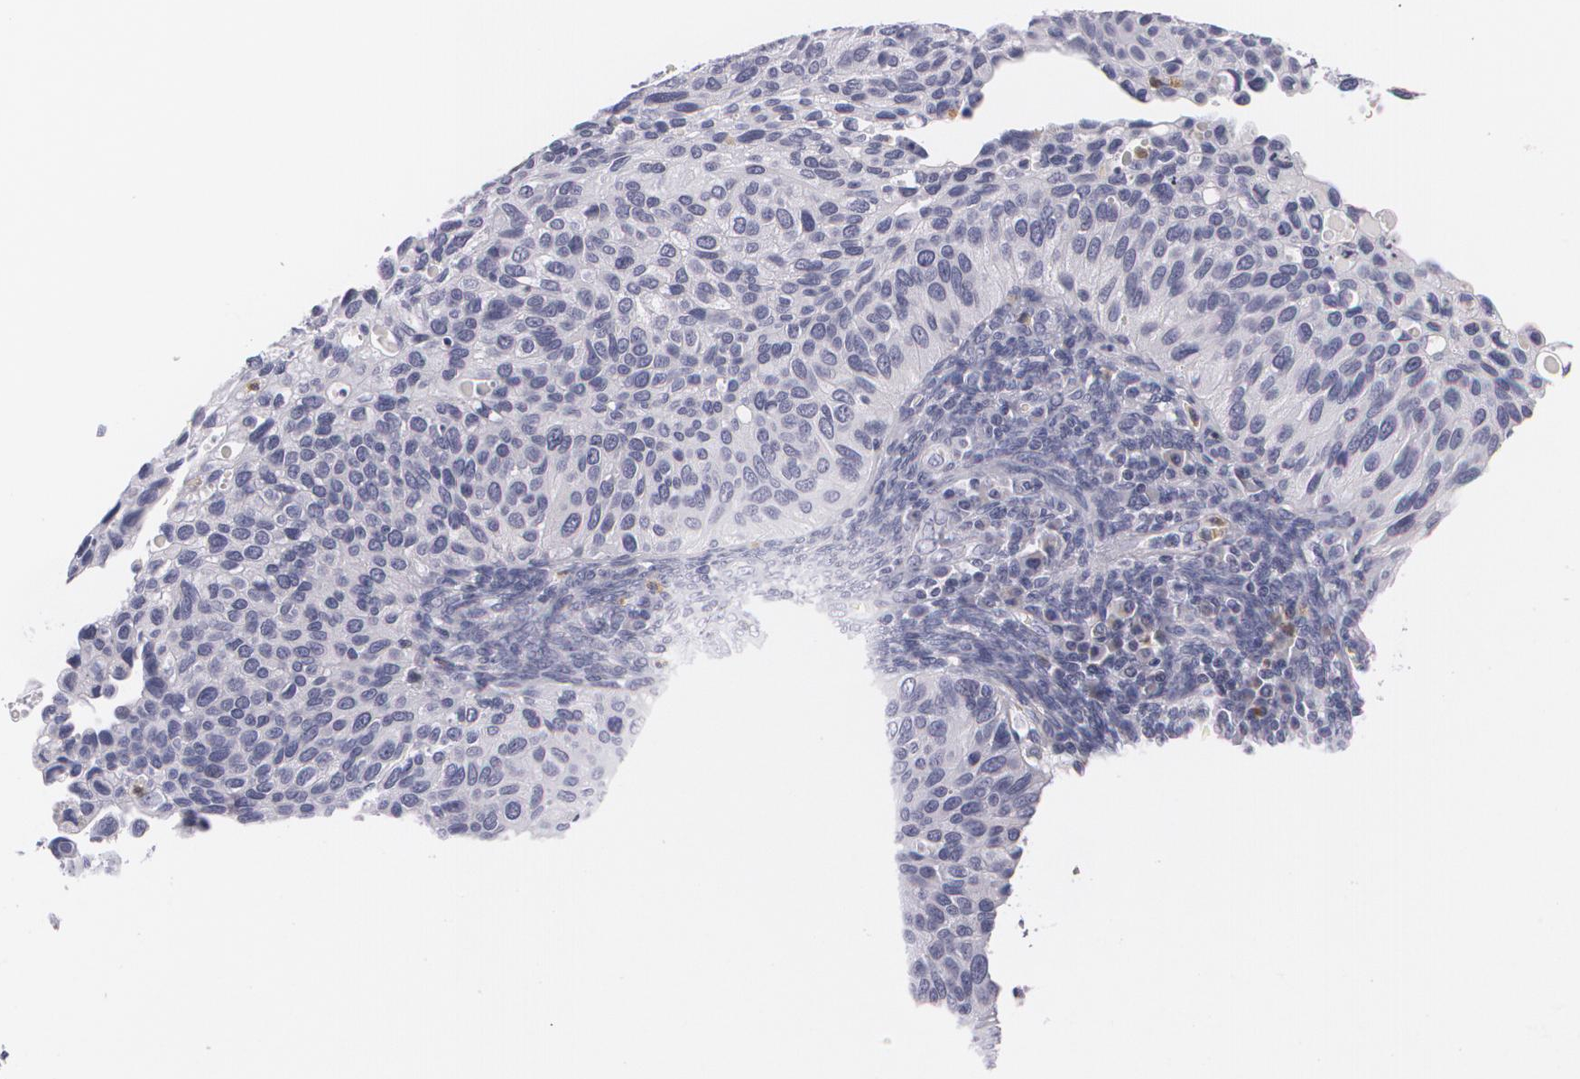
{"staining": {"intensity": "negative", "quantity": "none", "location": "none"}, "tissue": "cervical cancer", "cell_type": "Tumor cells", "image_type": "cancer", "snomed": [{"axis": "morphology", "description": "Adenocarcinoma, NOS"}, {"axis": "topography", "description": "Cervix"}], "caption": "Protein analysis of cervical adenocarcinoma reveals no significant expression in tumor cells. The staining is performed using DAB brown chromogen with nuclei counter-stained in using hematoxylin.", "gene": "FAM181A", "patient": {"sex": "female", "age": 29}}